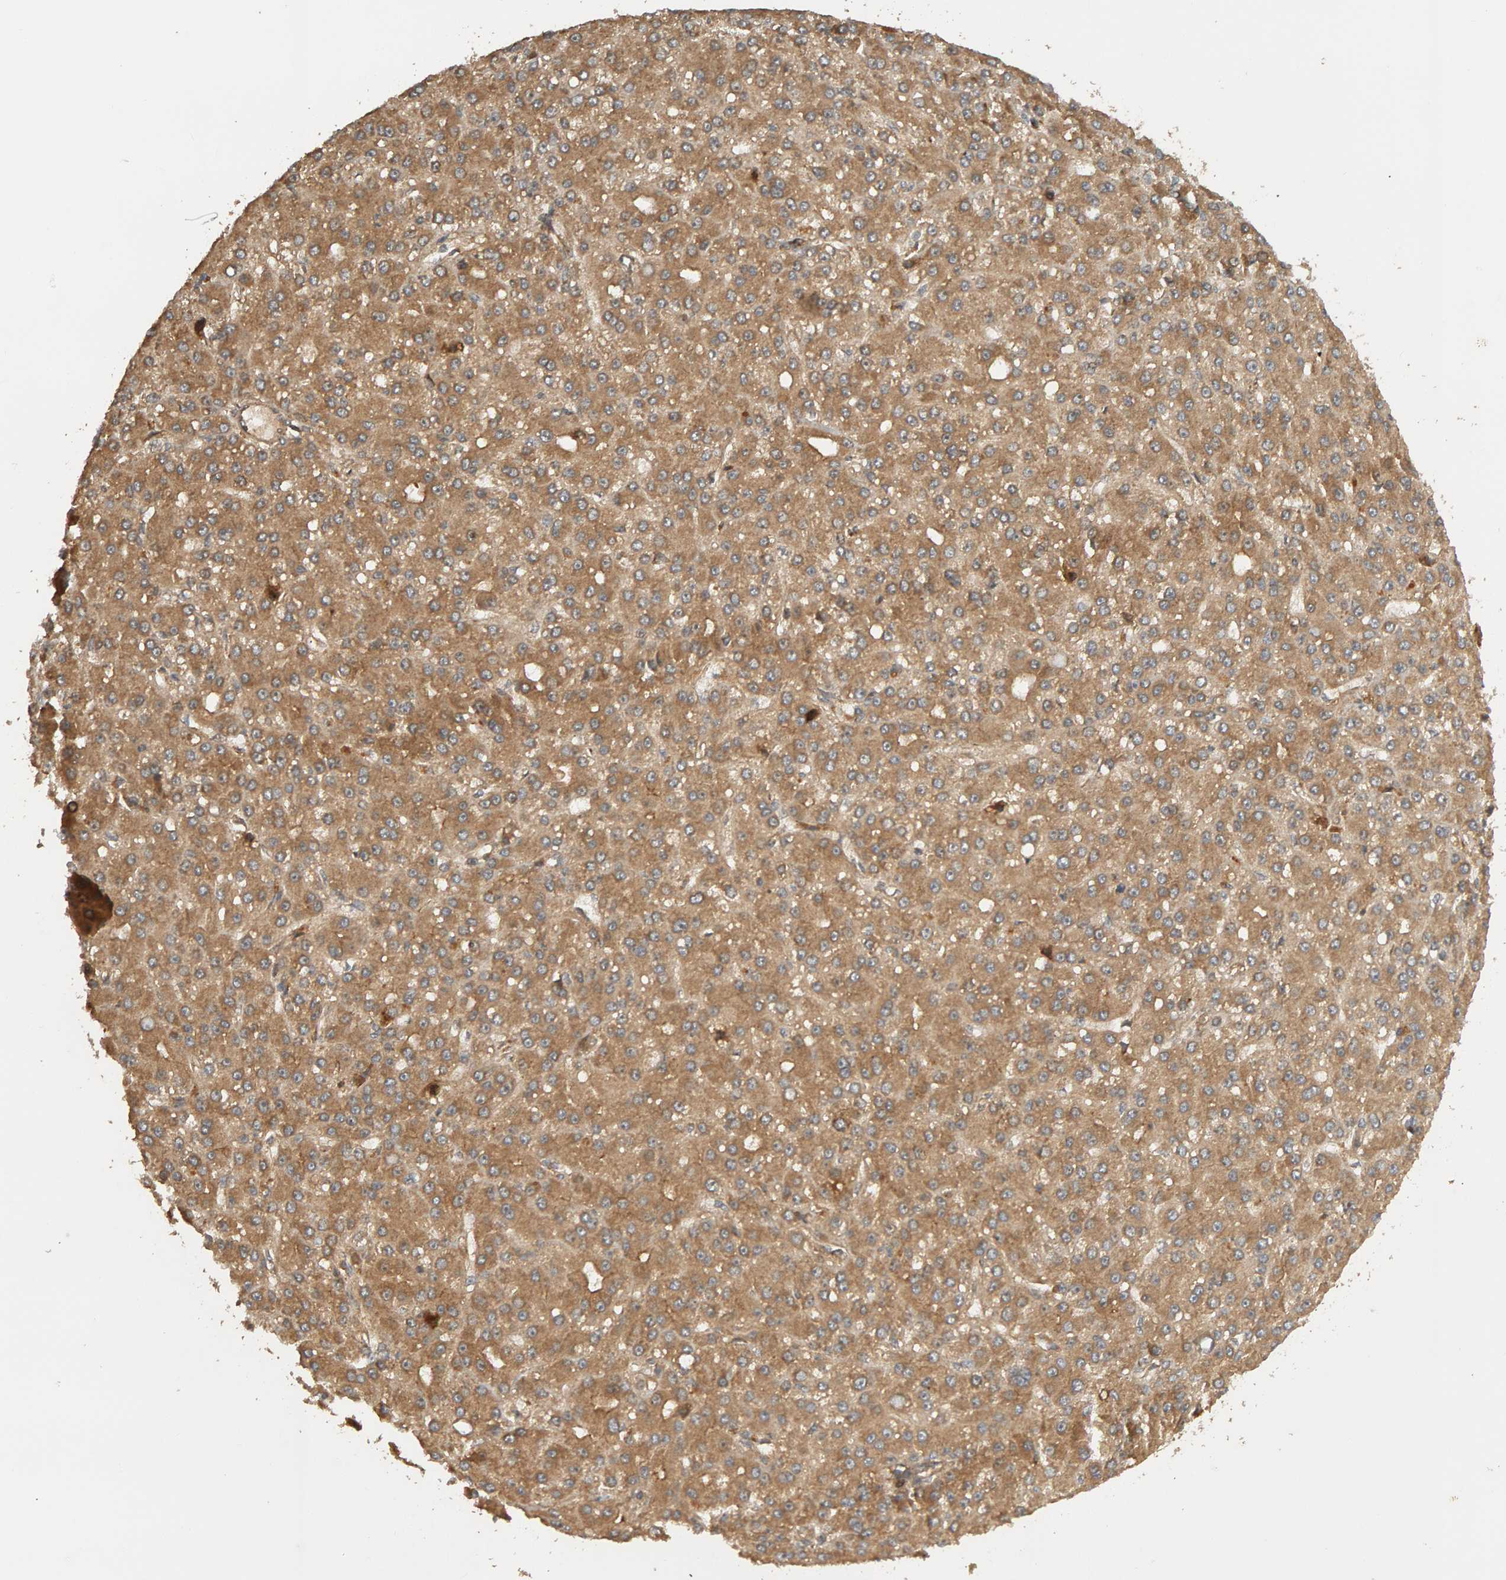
{"staining": {"intensity": "moderate", "quantity": ">75%", "location": "cytoplasmic/membranous"}, "tissue": "liver cancer", "cell_type": "Tumor cells", "image_type": "cancer", "snomed": [{"axis": "morphology", "description": "Carcinoma, Hepatocellular, NOS"}, {"axis": "topography", "description": "Liver"}], "caption": "Liver hepatocellular carcinoma tissue exhibits moderate cytoplasmic/membranous positivity in approximately >75% of tumor cells, visualized by immunohistochemistry.", "gene": "ZFAND1", "patient": {"sex": "male", "age": 67}}